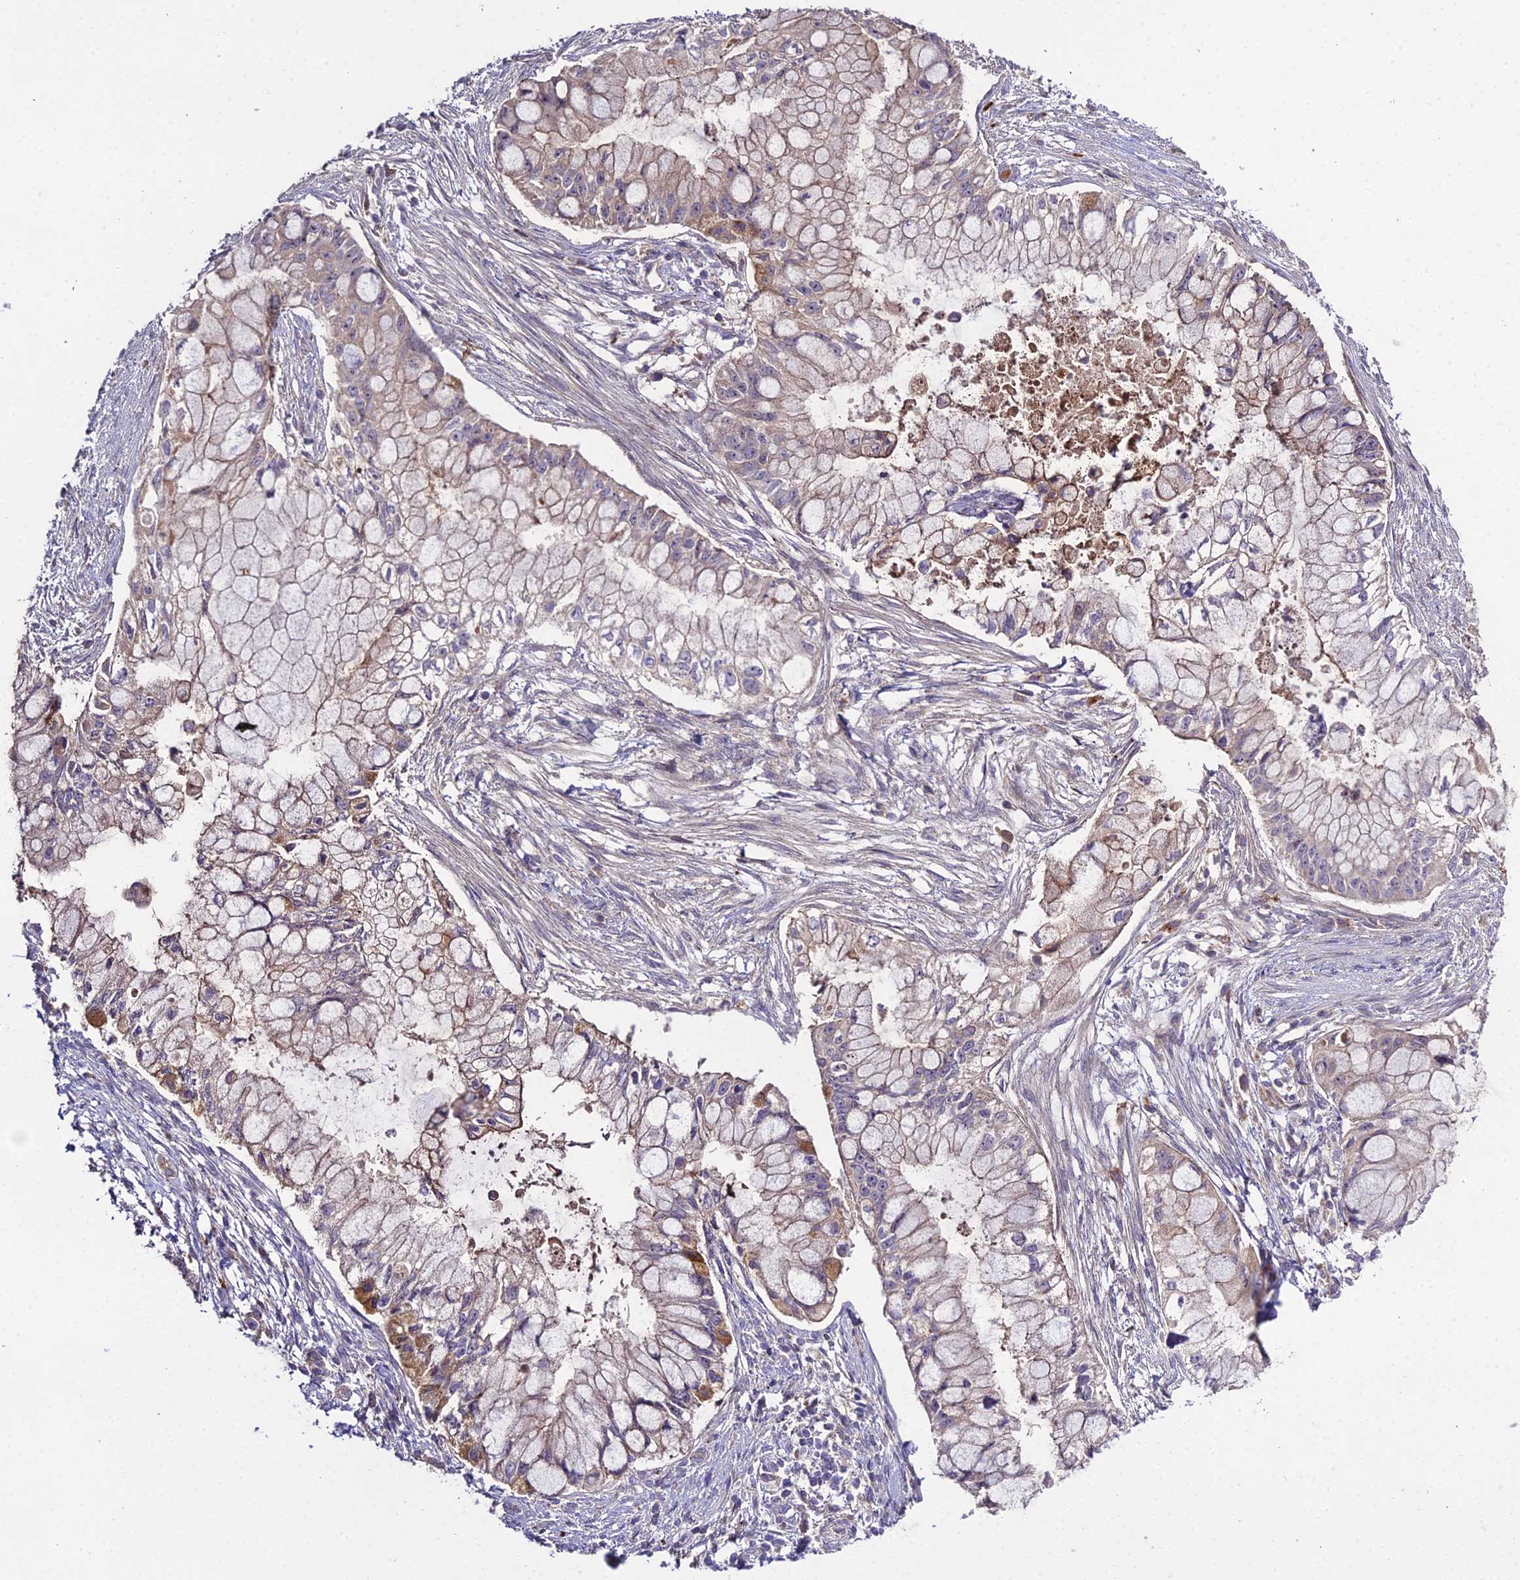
{"staining": {"intensity": "weak", "quantity": "25%-75%", "location": "cytoplasmic/membranous"}, "tissue": "pancreatic cancer", "cell_type": "Tumor cells", "image_type": "cancer", "snomed": [{"axis": "morphology", "description": "Adenocarcinoma, NOS"}, {"axis": "topography", "description": "Pancreas"}], "caption": "Pancreatic cancer stained with DAB immunohistochemistry displays low levels of weak cytoplasmic/membranous staining in approximately 25%-75% of tumor cells.", "gene": "EID2", "patient": {"sex": "male", "age": 48}}